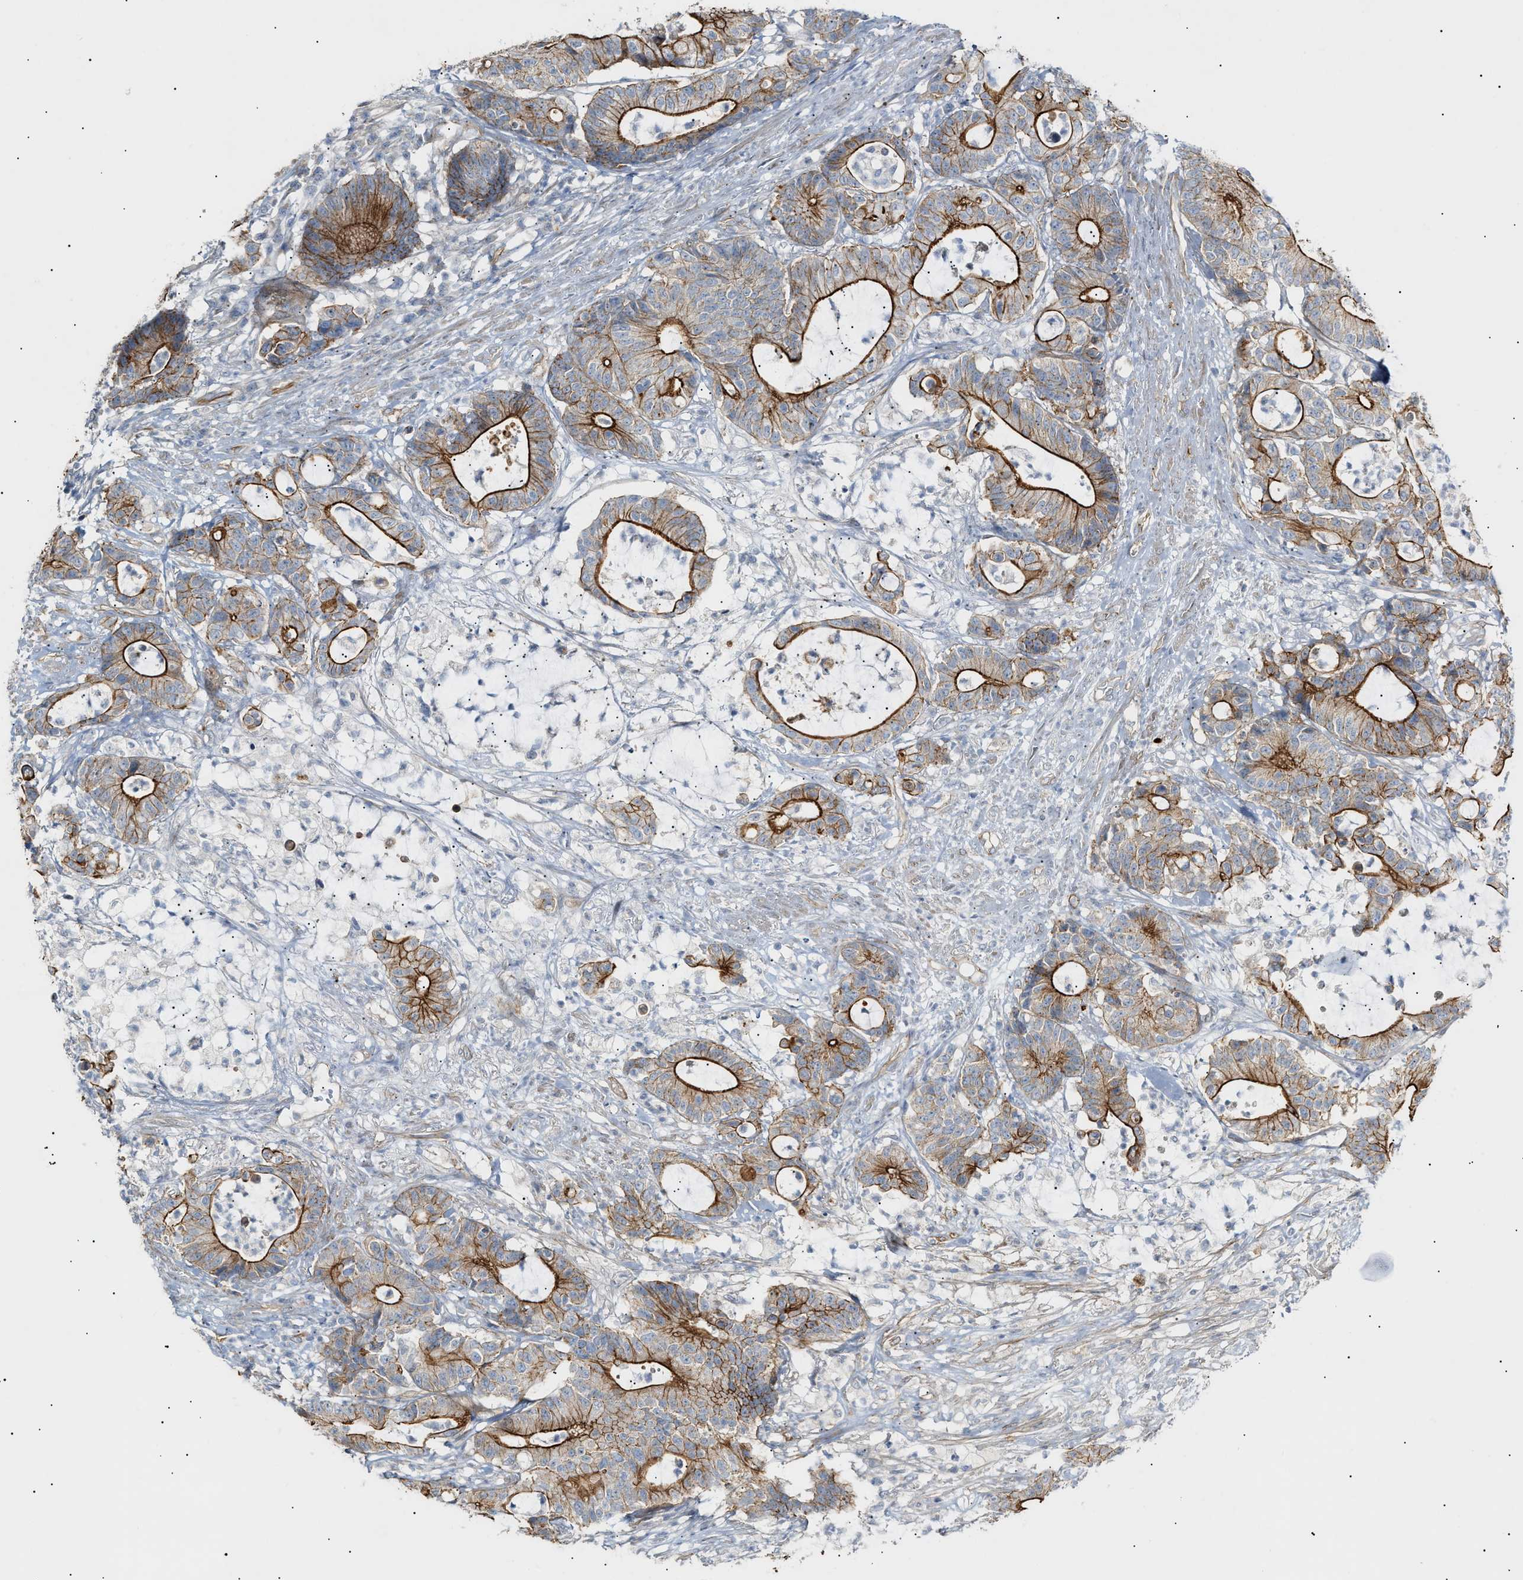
{"staining": {"intensity": "strong", "quantity": "25%-75%", "location": "cytoplasmic/membranous"}, "tissue": "colorectal cancer", "cell_type": "Tumor cells", "image_type": "cancer", "snomed": [{"axis": "morphology", "description": "Adenocarcinoma, NOS"}, {"axis": "topography", "description": "Colon"}], "caption": "Approximately 25%-75% of tumor cells in human colorectal cancer (adenocarcinoma) reveal strong cytoplasmic/membranous protein staining as visualized by brown immunohistochemical staining.", "gene": "ZFHX2", "patient": {"sex": "female", "age": 84}}